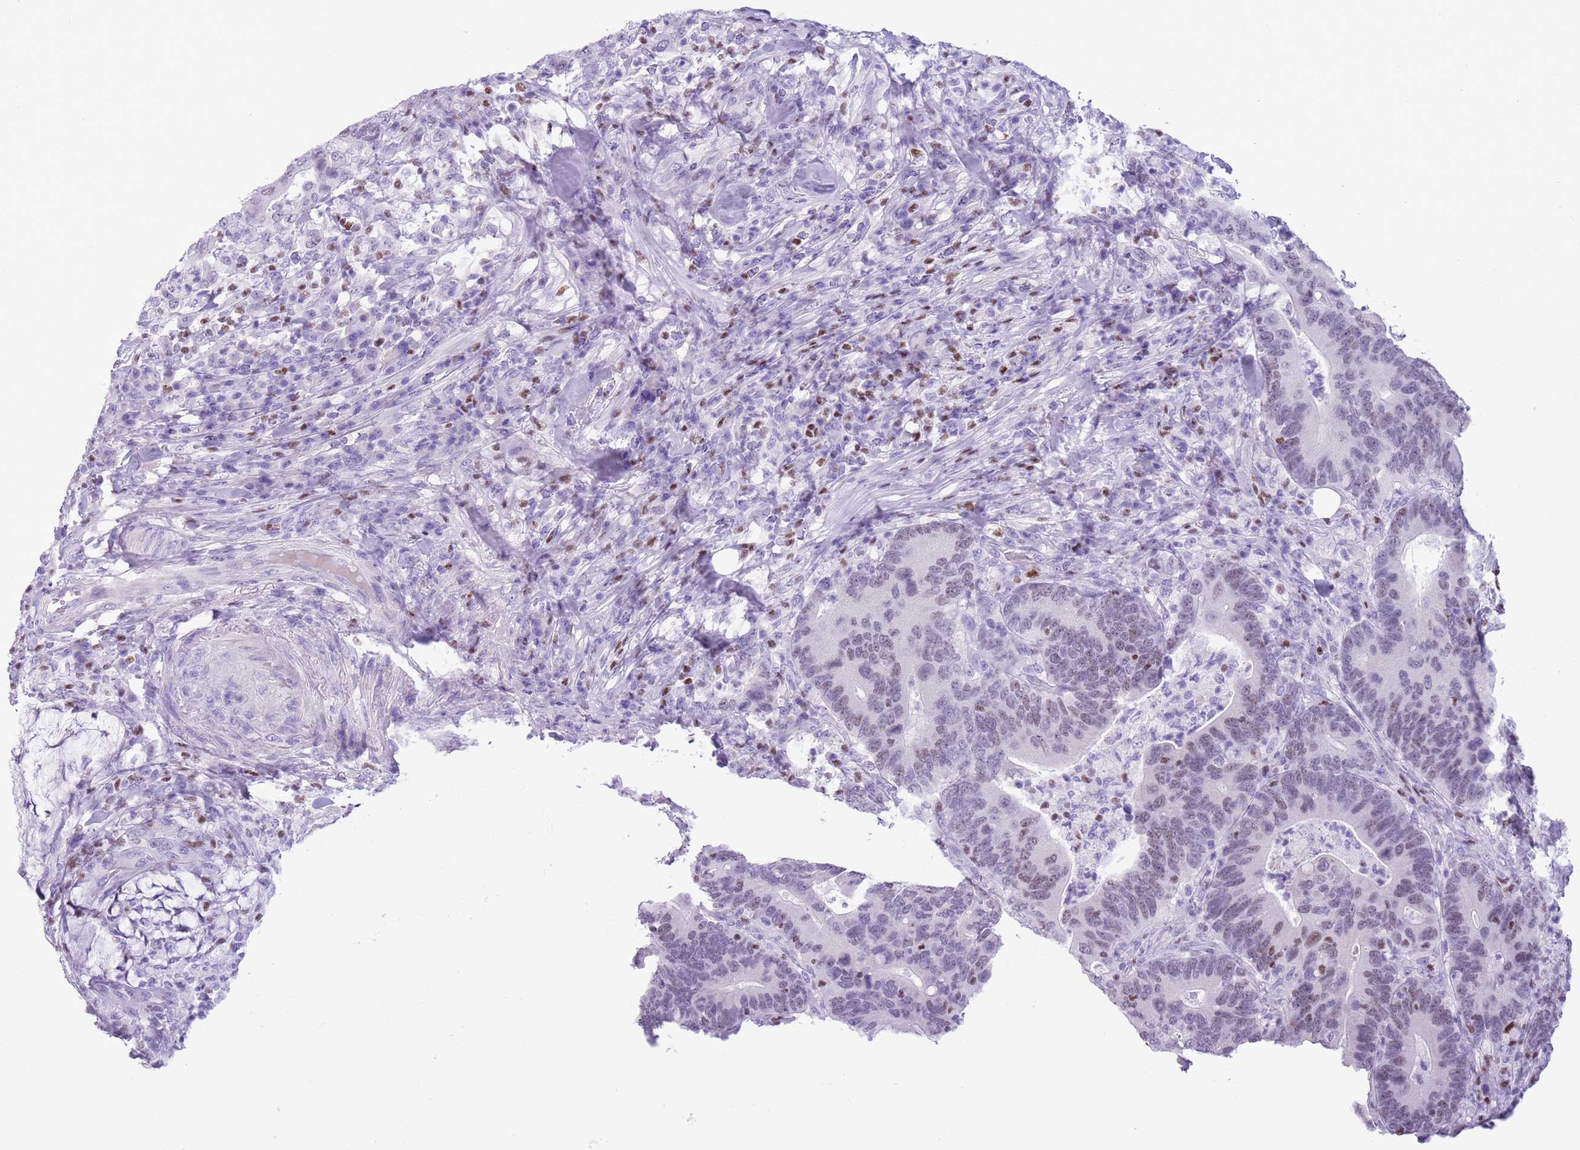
{"staining": {"intensity": "moderate", "quantity": "<25%", "location": "nuclear"}, "tissue": "colorectal cancer", "cell_type": "Tumor cells", "image_type": "cancer", "snomed": [{"axis": "morphology", "description": "Adenocarcinoma, NOS"}, {"axis": "topography", "description": "Colon"}], "caption": "Colorectal adenocarcinoma was stained to show a protein in brown. There is low levels of moderate nuclear staining in approximately <25% of tumor cells.", "gene": "BCL11B", "patient": {"sex": "female", "age": 66}}